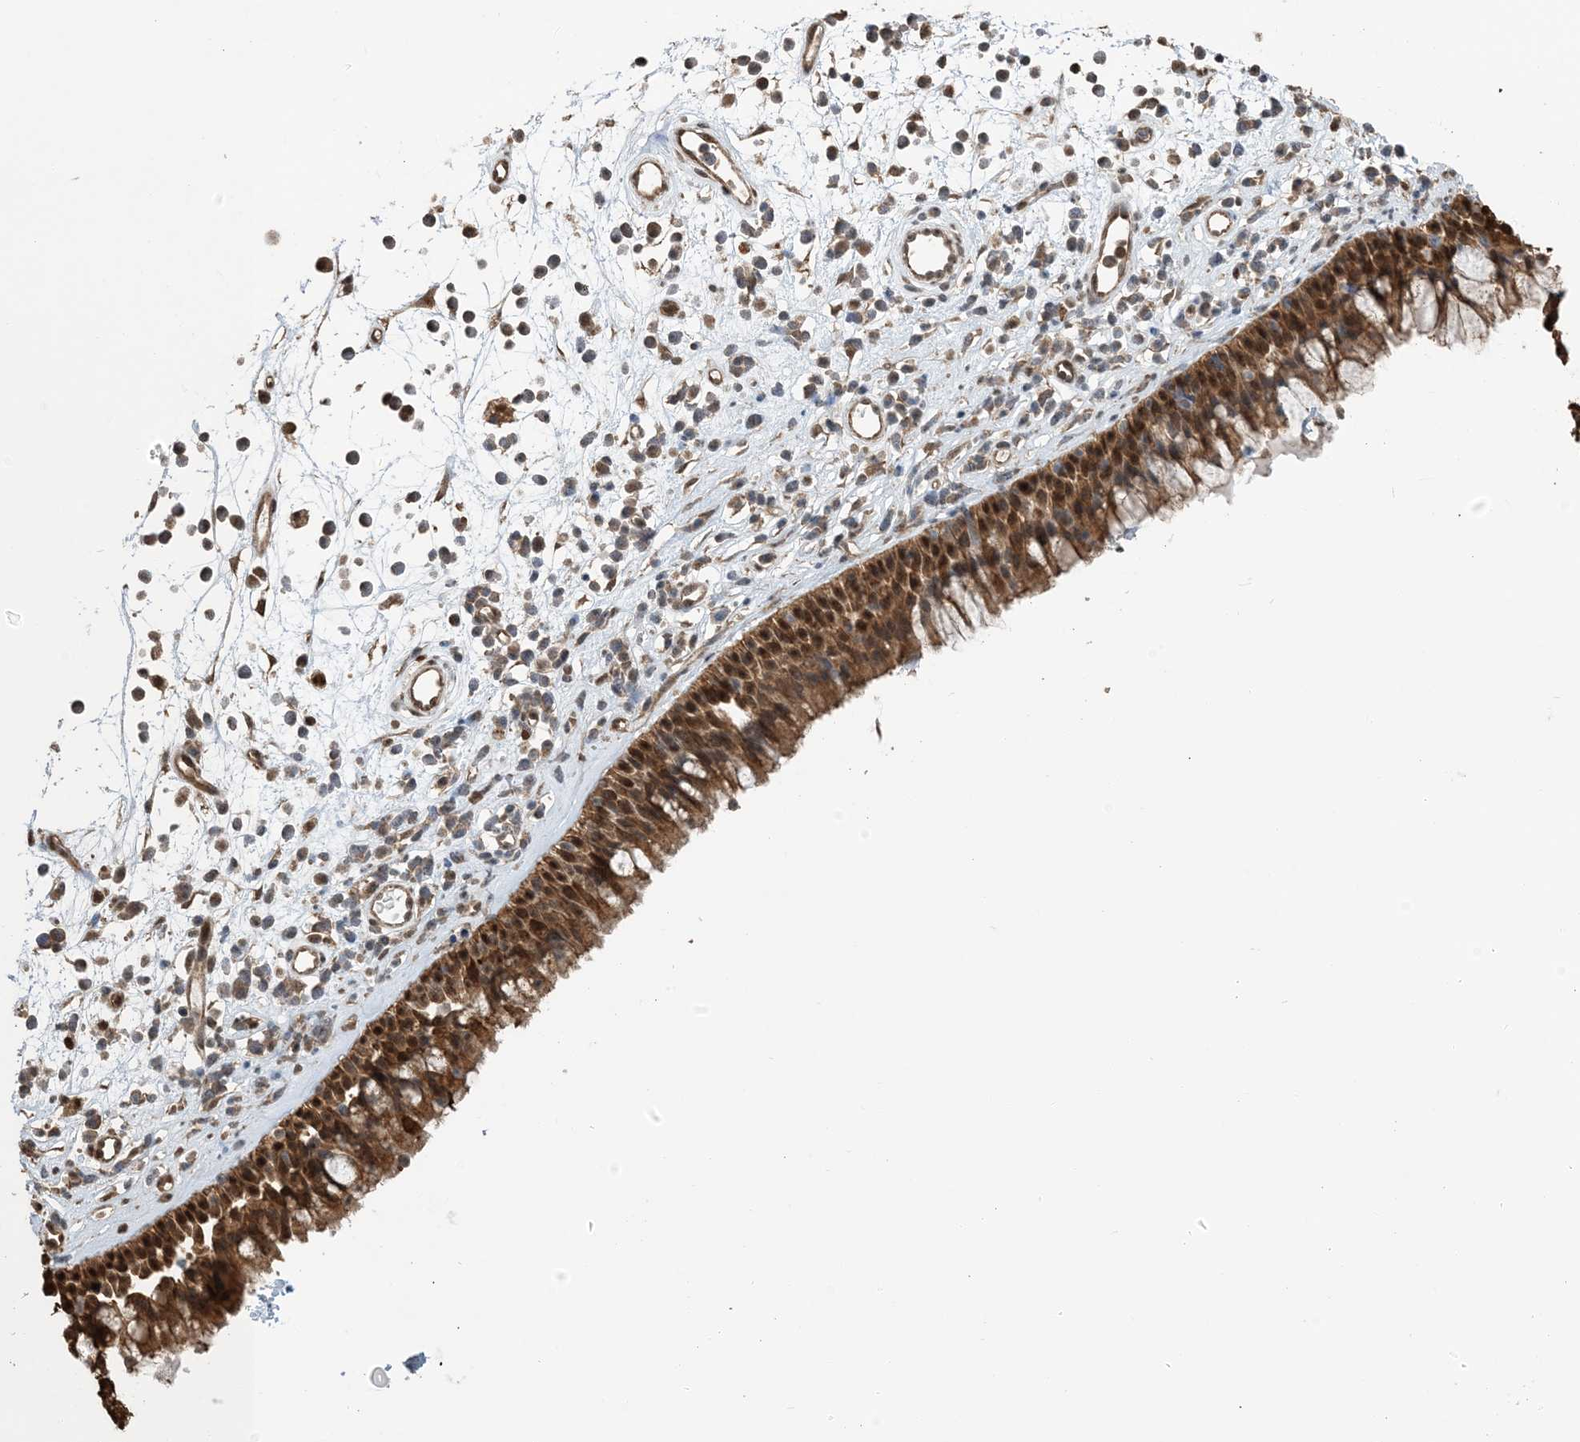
{"staining": {"intensity": "moderate", "quantity": ">75%", "location": "cytoplasmic/membranous,nuclear"}, "tissue": "nasopharynx", "cell_type": "Respiratory epithelial cells", "image_type": "normal", "snomed": [{"axis": "morphology", "description": "Normal tissue, NOS"}, {"axis": "morphology", "description": "Inflammation, NOS"}, {"axis": "morphology", "description": "Malignant melanoma, Metastatic site"}, {"axis": "topography", "description": "Nasopharynx"}], "caption": "Protein analysis of benign nasopharynx demonstrates moderate cytoplasmic/membranous,nuclear staining in about >75% of respiratory epithelial cells.", "gene": "HSPA1A", "patient": {"sex": "male", "age": 70}}